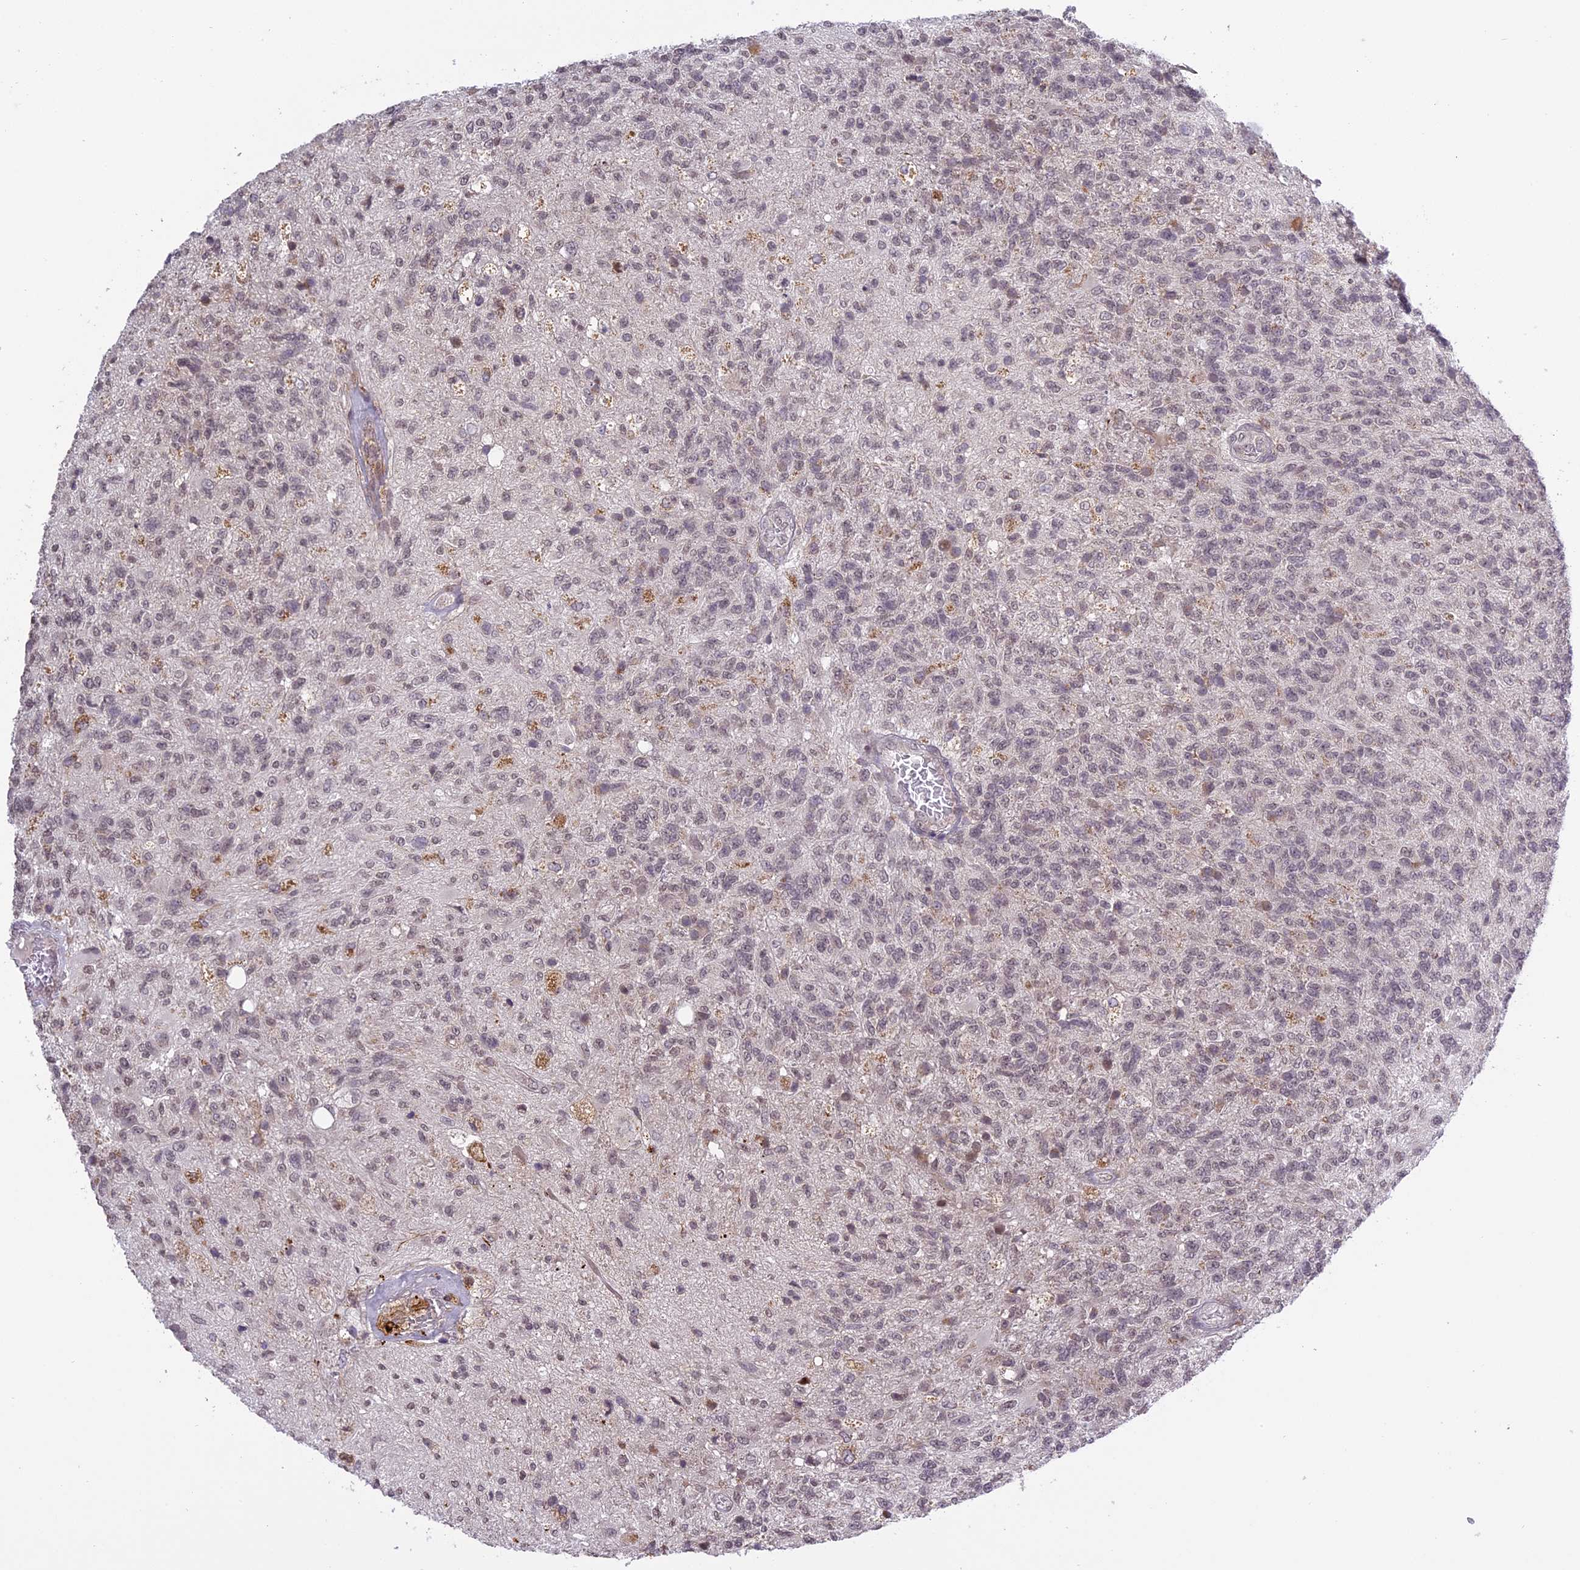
{"staining": {"intensity": "weak", "quantity": "25%-75%", "location": "nuclear"}, "tissue": "glioma", "cell_type": "Tumor cells", "image_type": "cancer", "snomed": [{"axis": "morphology", "description": "Glioma, malignant, High grade"}, {"axis": "topography", "description": "Brain"}], "caption": "Human glioma stained with a brown dye displays weak nuclear positive expression in approximately 25%-75% of tumor cells.", "gene": "ERG28", "patient": {"sex": "male", "age": 56}}